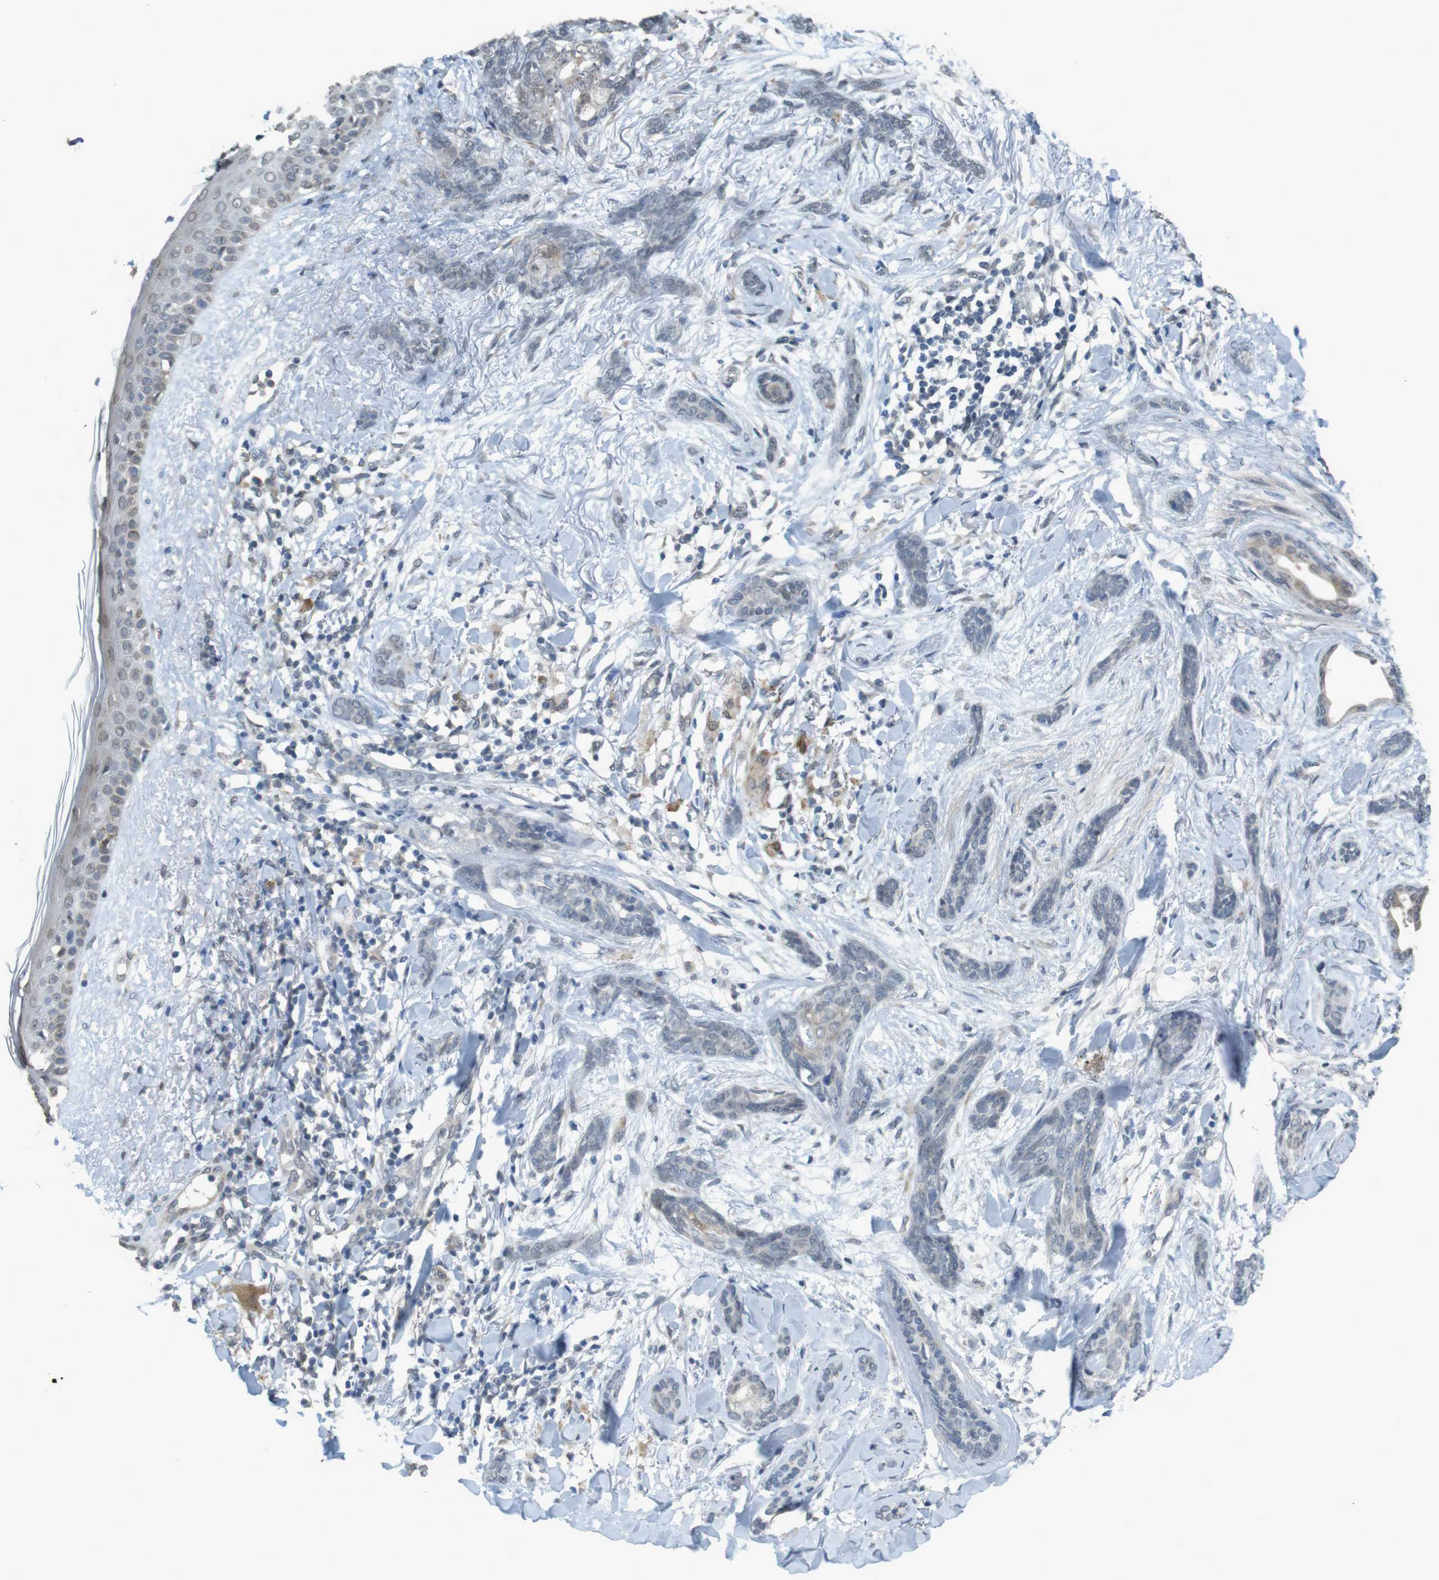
{"staining": {"intensity": "negative", "quantity": "none", "location": "none"}, "tissue": "skin cancer", "cell_type": "Tumor cells", "image_type": "cancer", "snomed": [{"axis": "morphology", "description": "Basal cell carcinoma"}, {"axis": "morphology", "description": "Adnexal tumor, benign"}, {"axis": "topography", "description": "Skin"}], "caption": "Protein analysis of benign adnexal tumor (skin) displays no significant staining in tumor cells. The staining was performed using DAB (3,3'-diaminobenzidine) to visualize the protein expression in brown, while the nuclei were stained in blue with hematoxylin (Magnification: 20x).", "gene": "FZD10", "patient": {"sex": "female", "age": 42}}